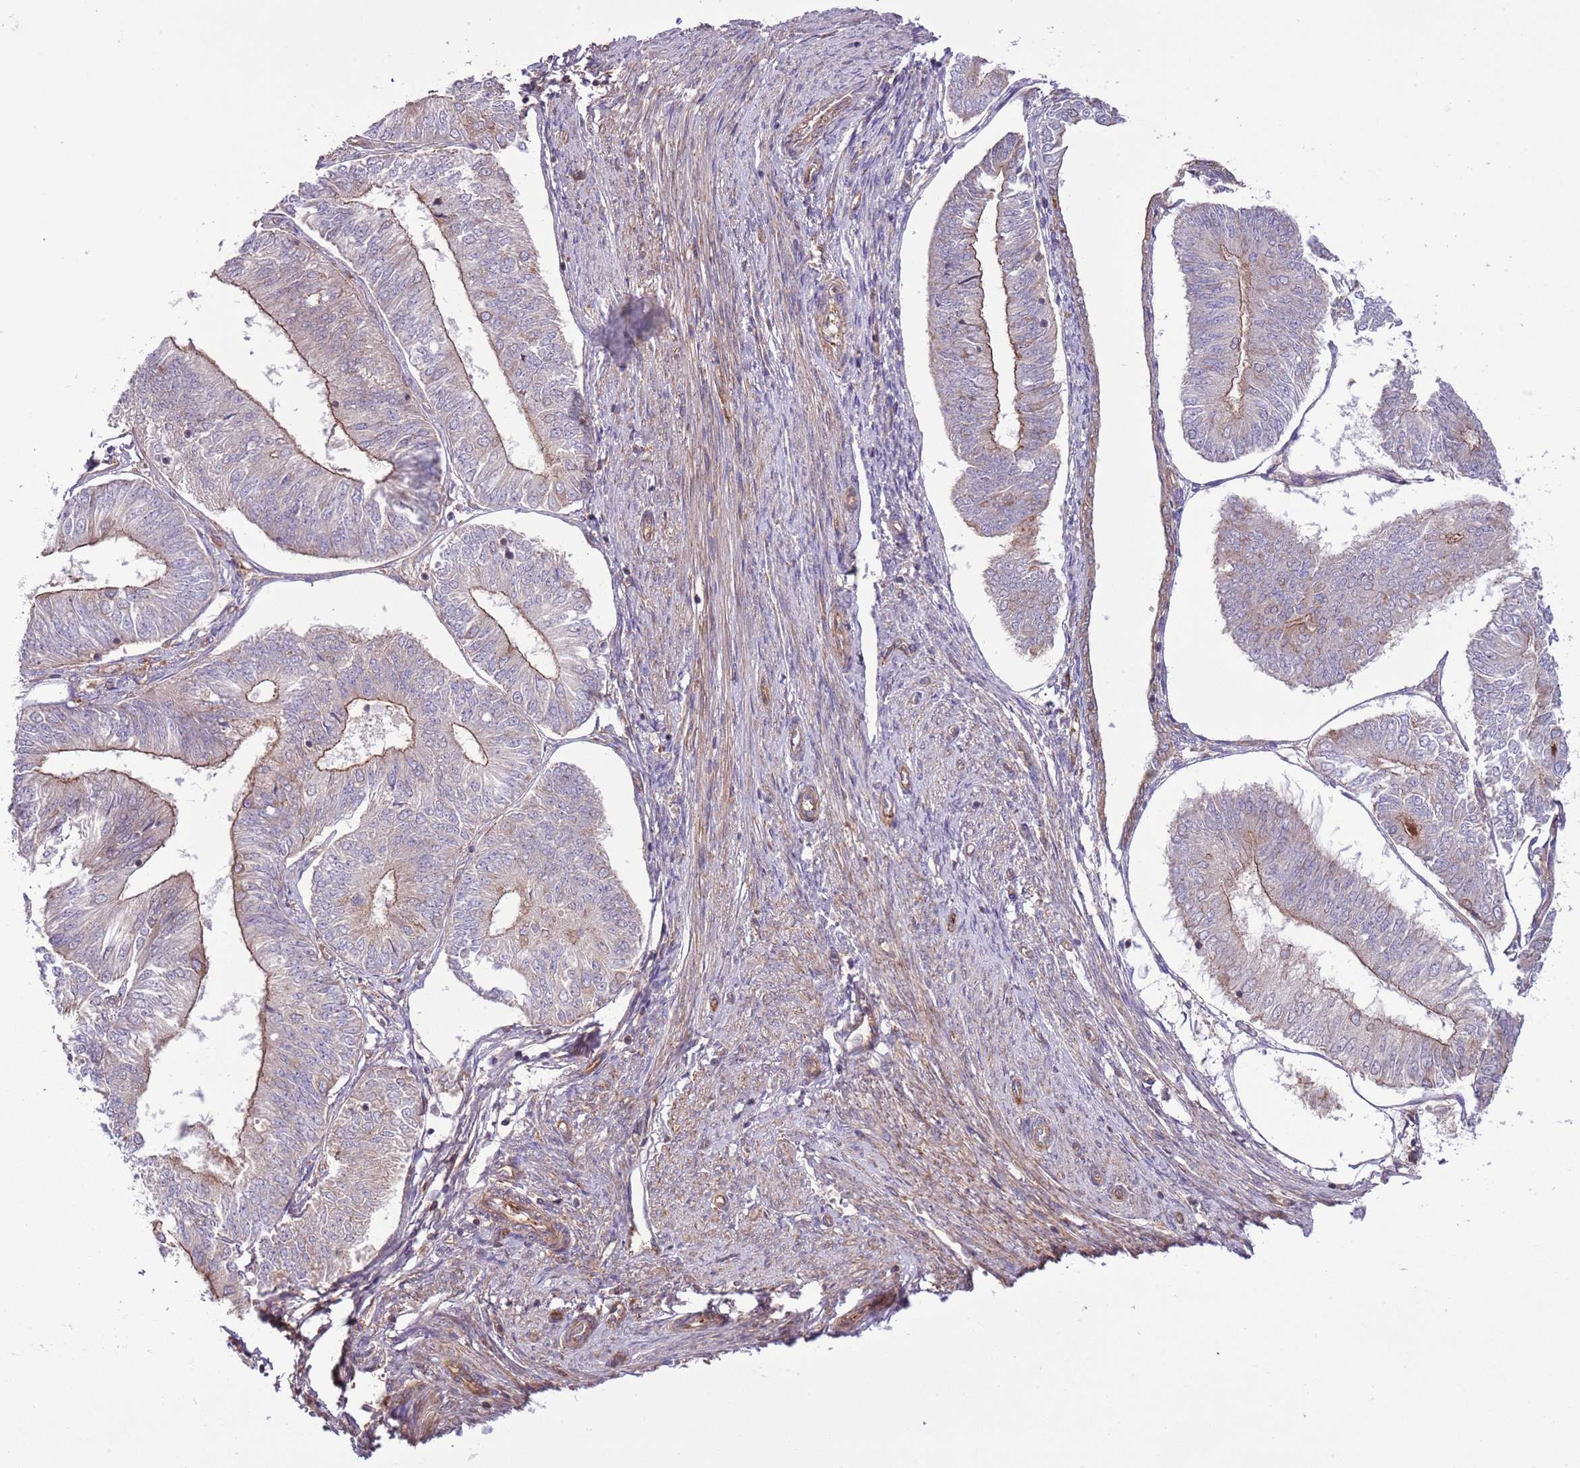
{"staining": {"intensity": "moderate", "quantity": ">75%", "location": "cytoplasmic/membranous"}, "tissue": "endometrial cancer", "cell_type": "Tumor cells", "image_type": "cancer", "snomed": [{"axis": "morphology", "description": "Adenocarcinoma, NOS"}, {"axis": "topography", "description": "Endometrium"}], "caption": "Protein expression analysis of endometrial cancer reveals moderate cytoplasmic/membranous staining in approximately >75% of tumor cells. The staining was performed using DAB to visualize the protein expression in brown, while the nuclei were stained in blue with hematoxylin (Magnification: 20x).", "gene": "LPIN2", "patient": {"sex": "female", "age": 58}}